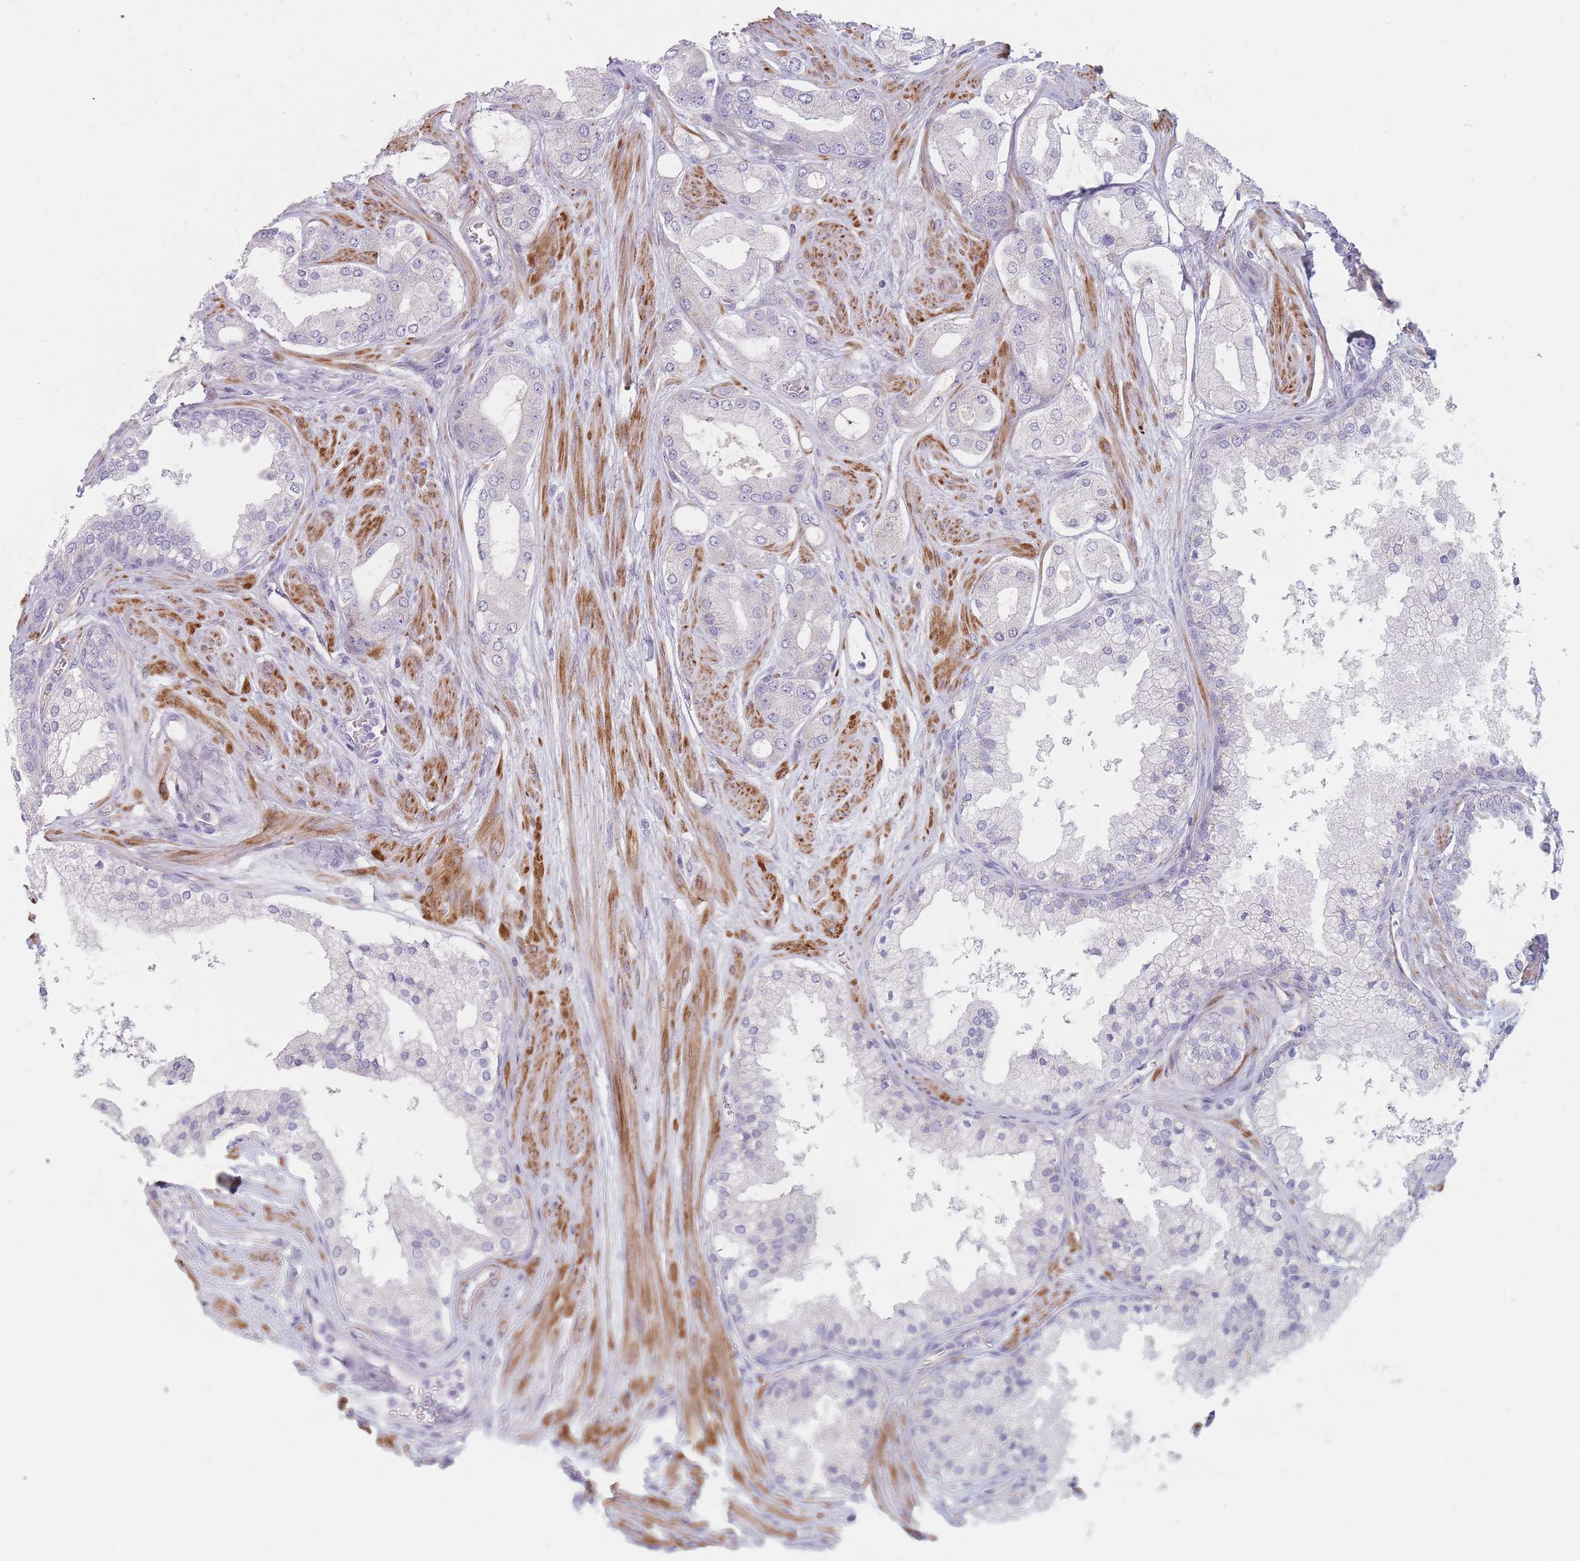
{"staining": {"intensity": "negative", "quantity": "none", "location": "none"}, "tissue": "prostate cancer", "cell_type": "Tumor cells", "image_type": "cancer", "snomed": [{"axis": "morphology", "description": "Adenocarcinoma, Low grade"}, {"axis": "topography", "description": "Prostate"}], "caption": "Tumor cells show no significant protein staining in low-grade adenocarcinoma (prostate).", "gene": "ERBIN", "patient": {"sex": "male", "age": 42}}